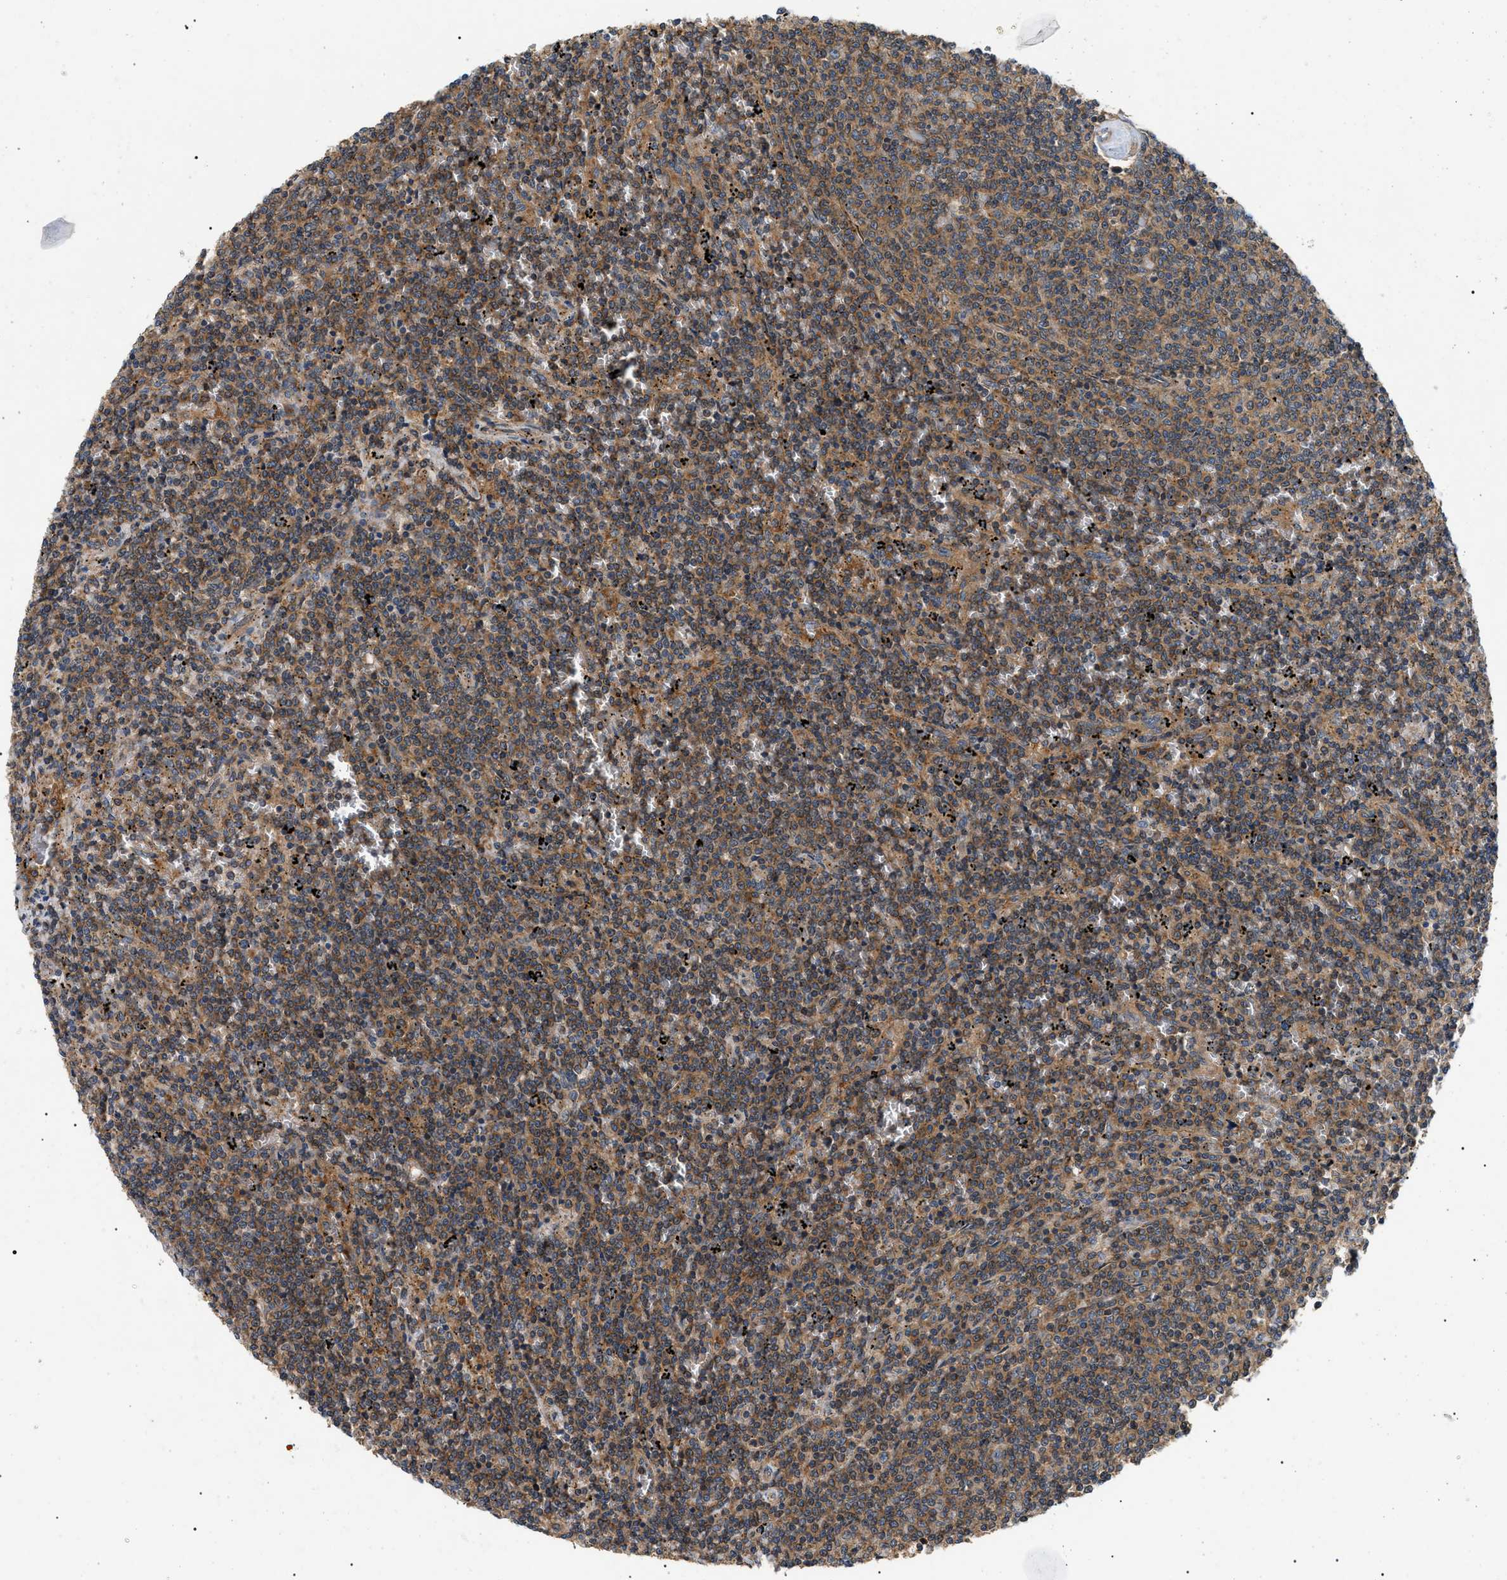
{"staining": {"intensity": "moderate", "quantity": ">75%", "location": "cytoplasmic/membranous"}, "tissue": "lymphoma", "cell_type": "Tumor cells", "image_type": "cancer", "snomed": [{"axis": "morphology", "description": "Malignant lymphoma, non-Hodgkin's type, Low grade"}, {"axis": "topography", "description": "Spleen"}], "caption": "Low-grade malignant lymphoma, non-Hodgkin's type stained for a protein shows moderate cytoplasmic/membranous positivity in tumor cells.", "gene": "PPM1B", "patient": {"sex": "female", "age": 50}}